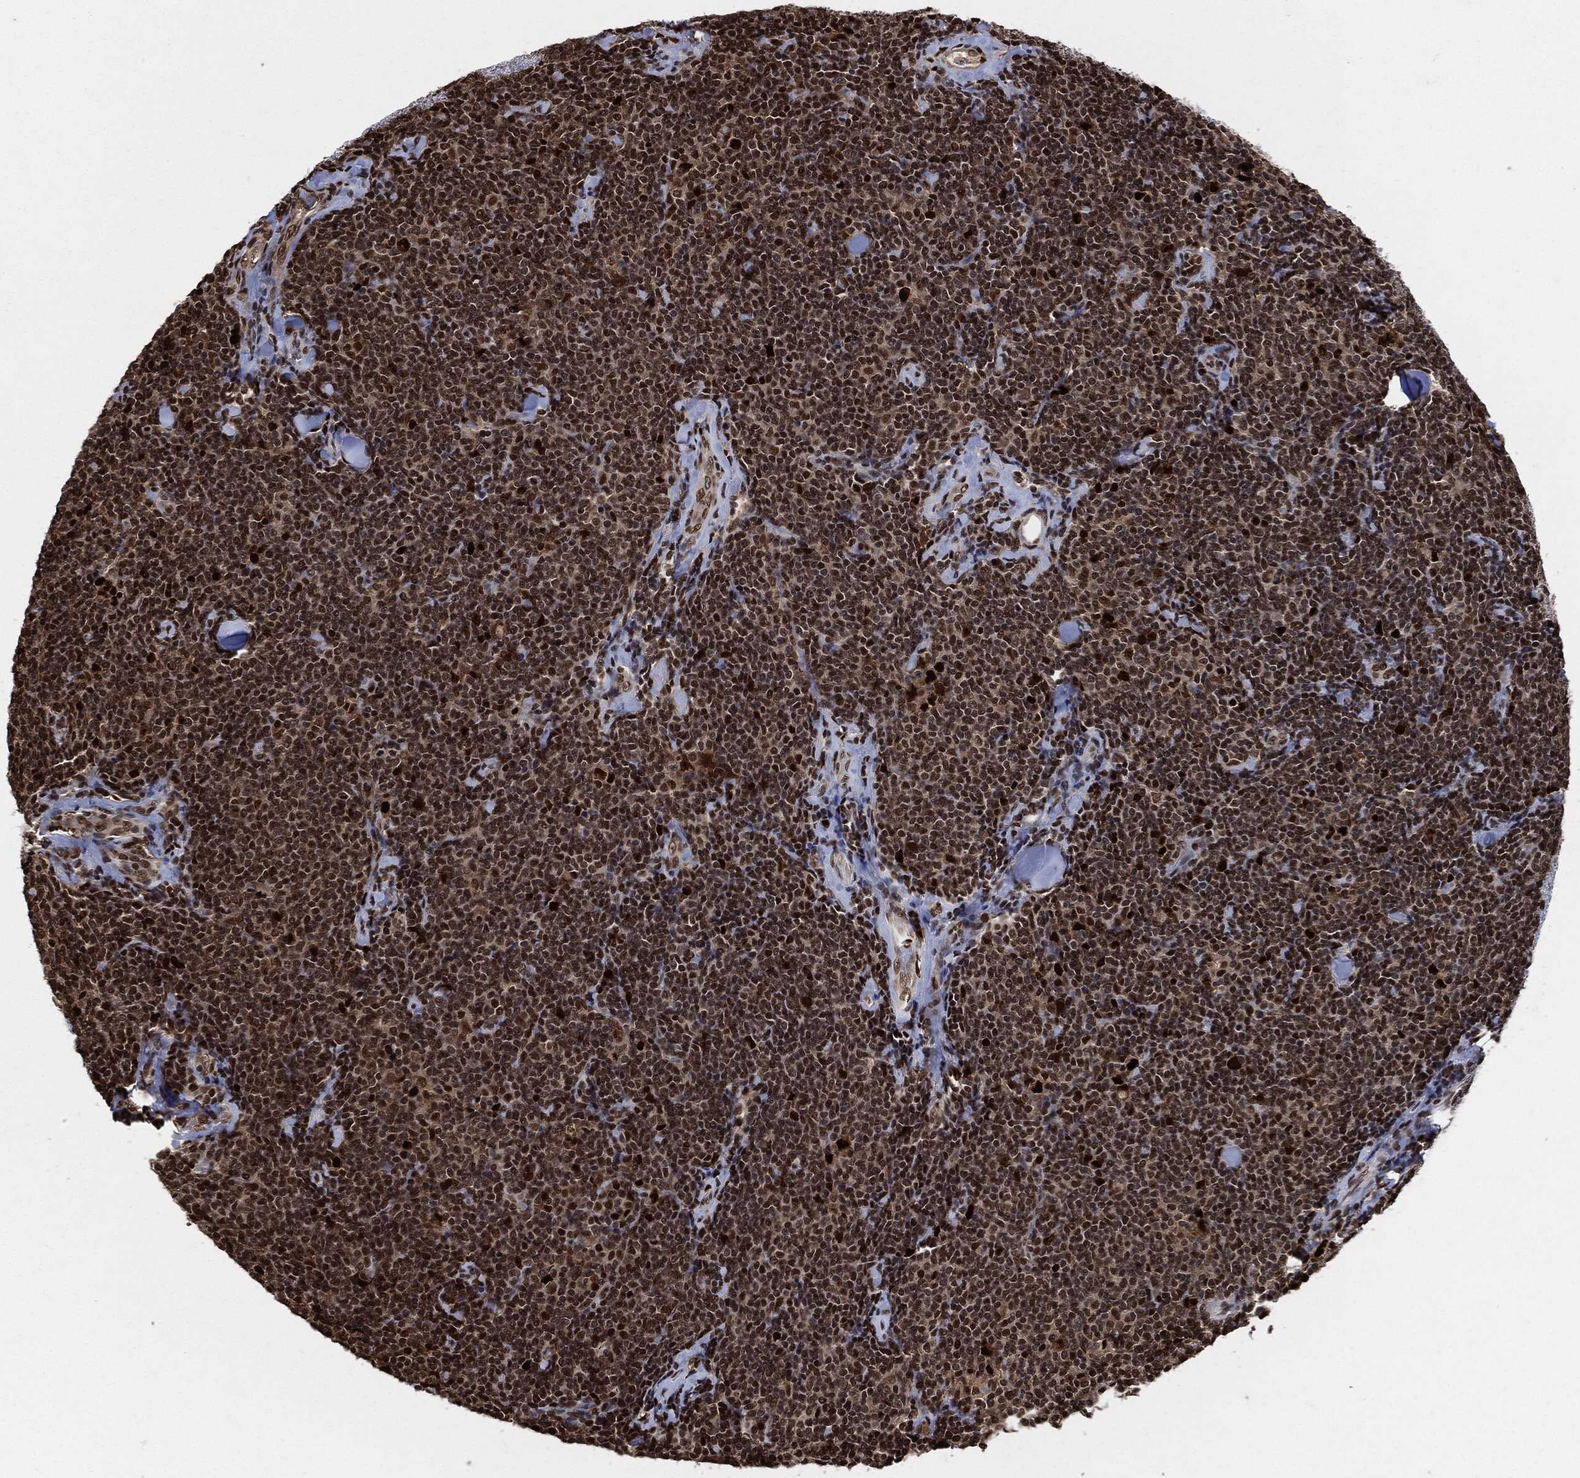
{"staining": {"intensity": "strong", "quantity": ">75%", "location": "nuclear"}, "tissue": "lymphoma", "cell_type": "Tumor cells", "image_type": "cancer", "snomed": [{"axis": "morphology", "description": "Malignant lymphoma, non-Hodgkin's type, Low grade"}, {"axis": "topography", "description": "Lymph node"}], "caption": "The immunohistochemical stain labels strong nuclear positivity in tumor cells of low-grade malignant lymphoma, non-Hodgkin's type tissue.", "gene": "PCNA", "patient": {"sex": "female", "age": 56}}